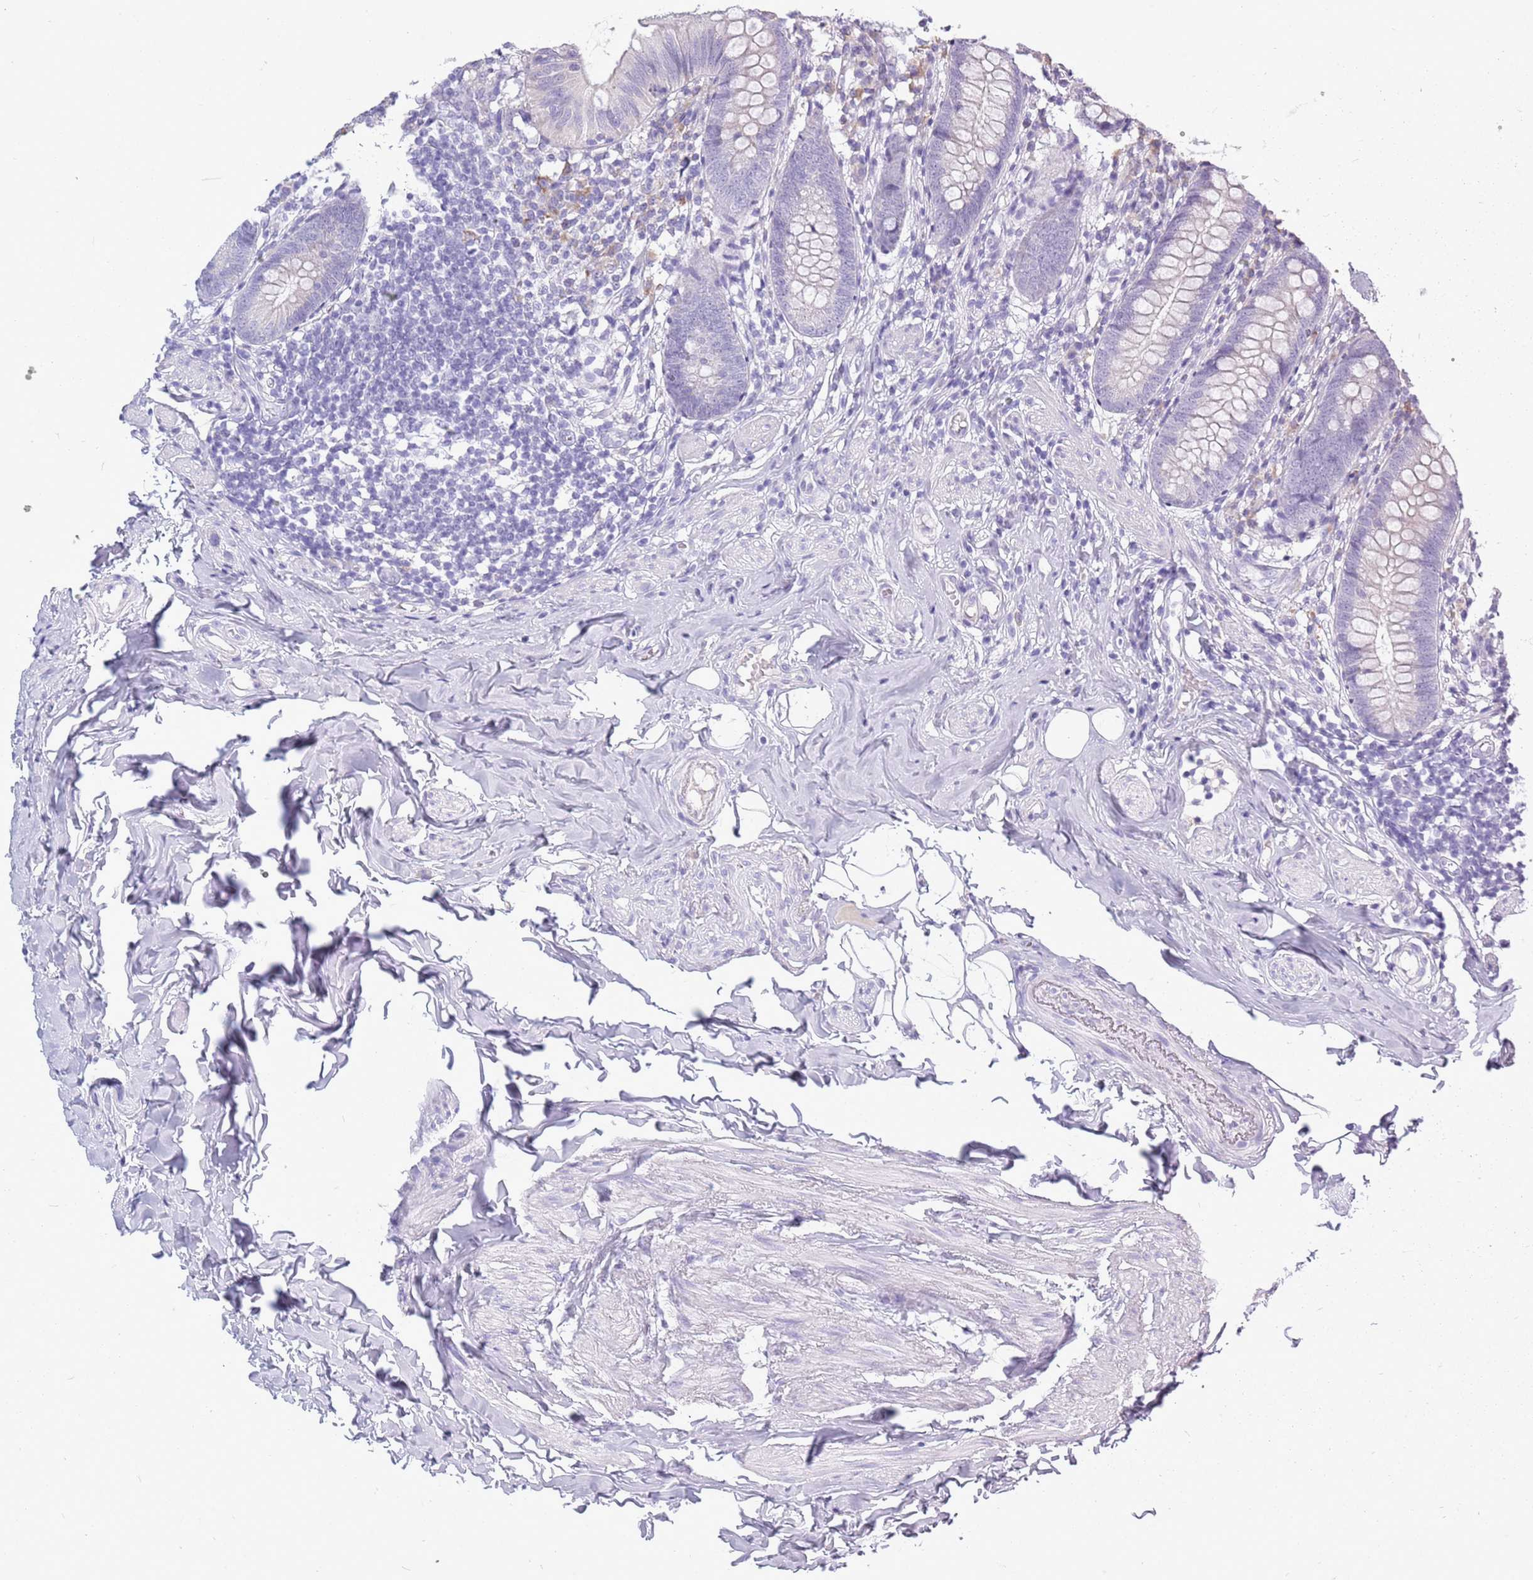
{"staining": {"intensity": "negative", "quantity": "none", "location": "none"}, "tissue": "appendix", "cell_type": "Glandular cells", "image_type": "normal", "snomed": [{"axis": "morphology", "description": "Normal tissue, NOS"}, {"axis": "topography", "description": "Appendix"}], "caption": "Photomicrograph shows no protein positivity in glandular cells of benign appendix.", "gene": "ZNF425", "patient": {"sex": "female", "age": 62}}